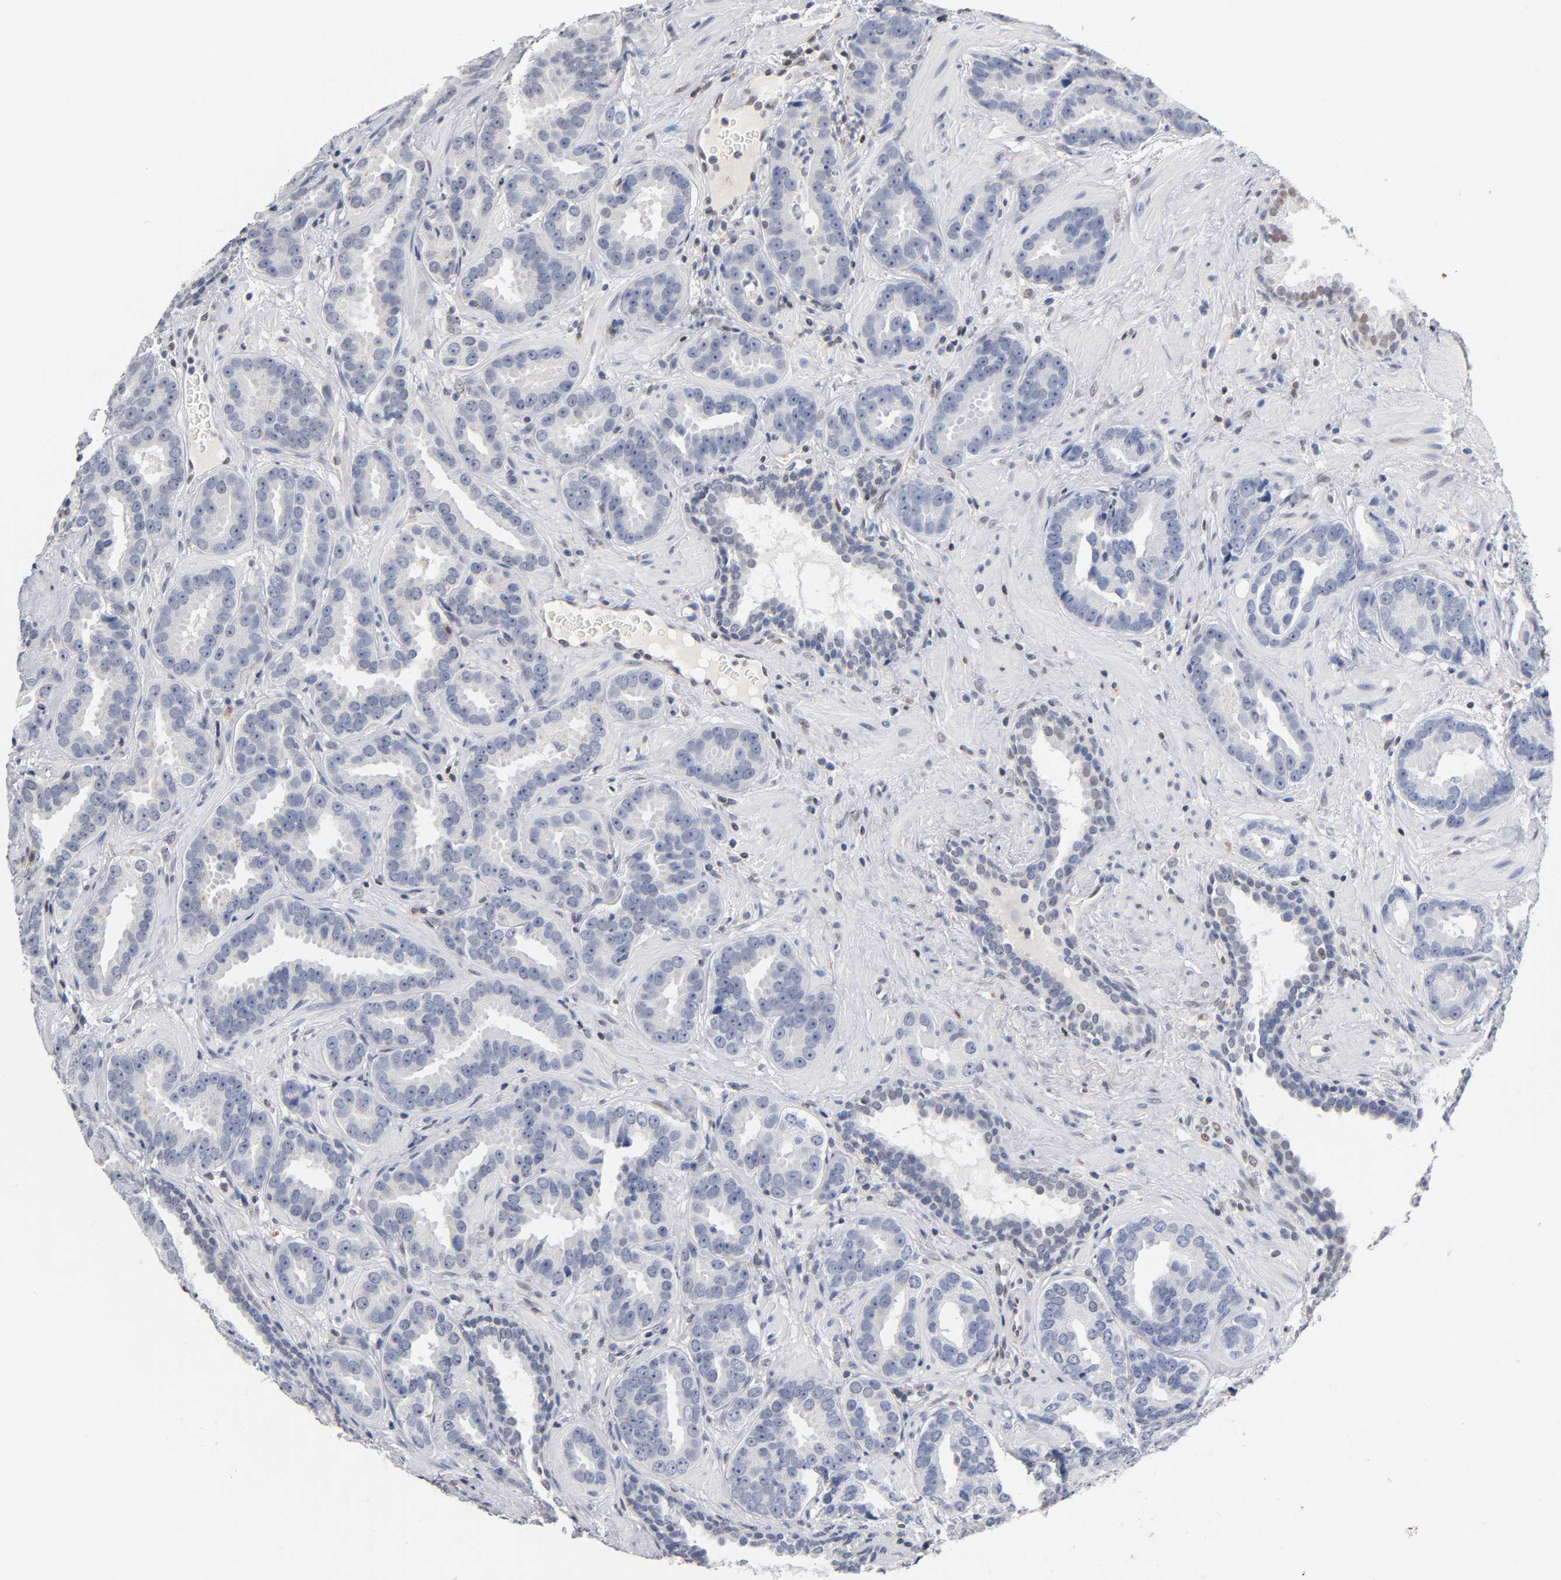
{"staining": {"intensity": "negative", "quantity": "none", "location": "none"}, "tissue": "prostate cancer", "cell_type": "Tumor cells", "image_type": "cancer", "snomed": [{"axis": "morphology", "description": "Adenocarcinoma, Low grade"}, {"axis": "topography", "description": "Prostate"}], "caption": "High magnification brightfield microscopy of prostate cancer (adenocarcinoma (low-grade)) stained with DAB (brown) and counterstained with hematoxylin (blue): tumor cells show no significant positivity. (DAB immunohistochemistry (IHC) with hematoxylin counter stain).", "gene": "NFATC1", "patient": {"sex": "male", "age": 59}}